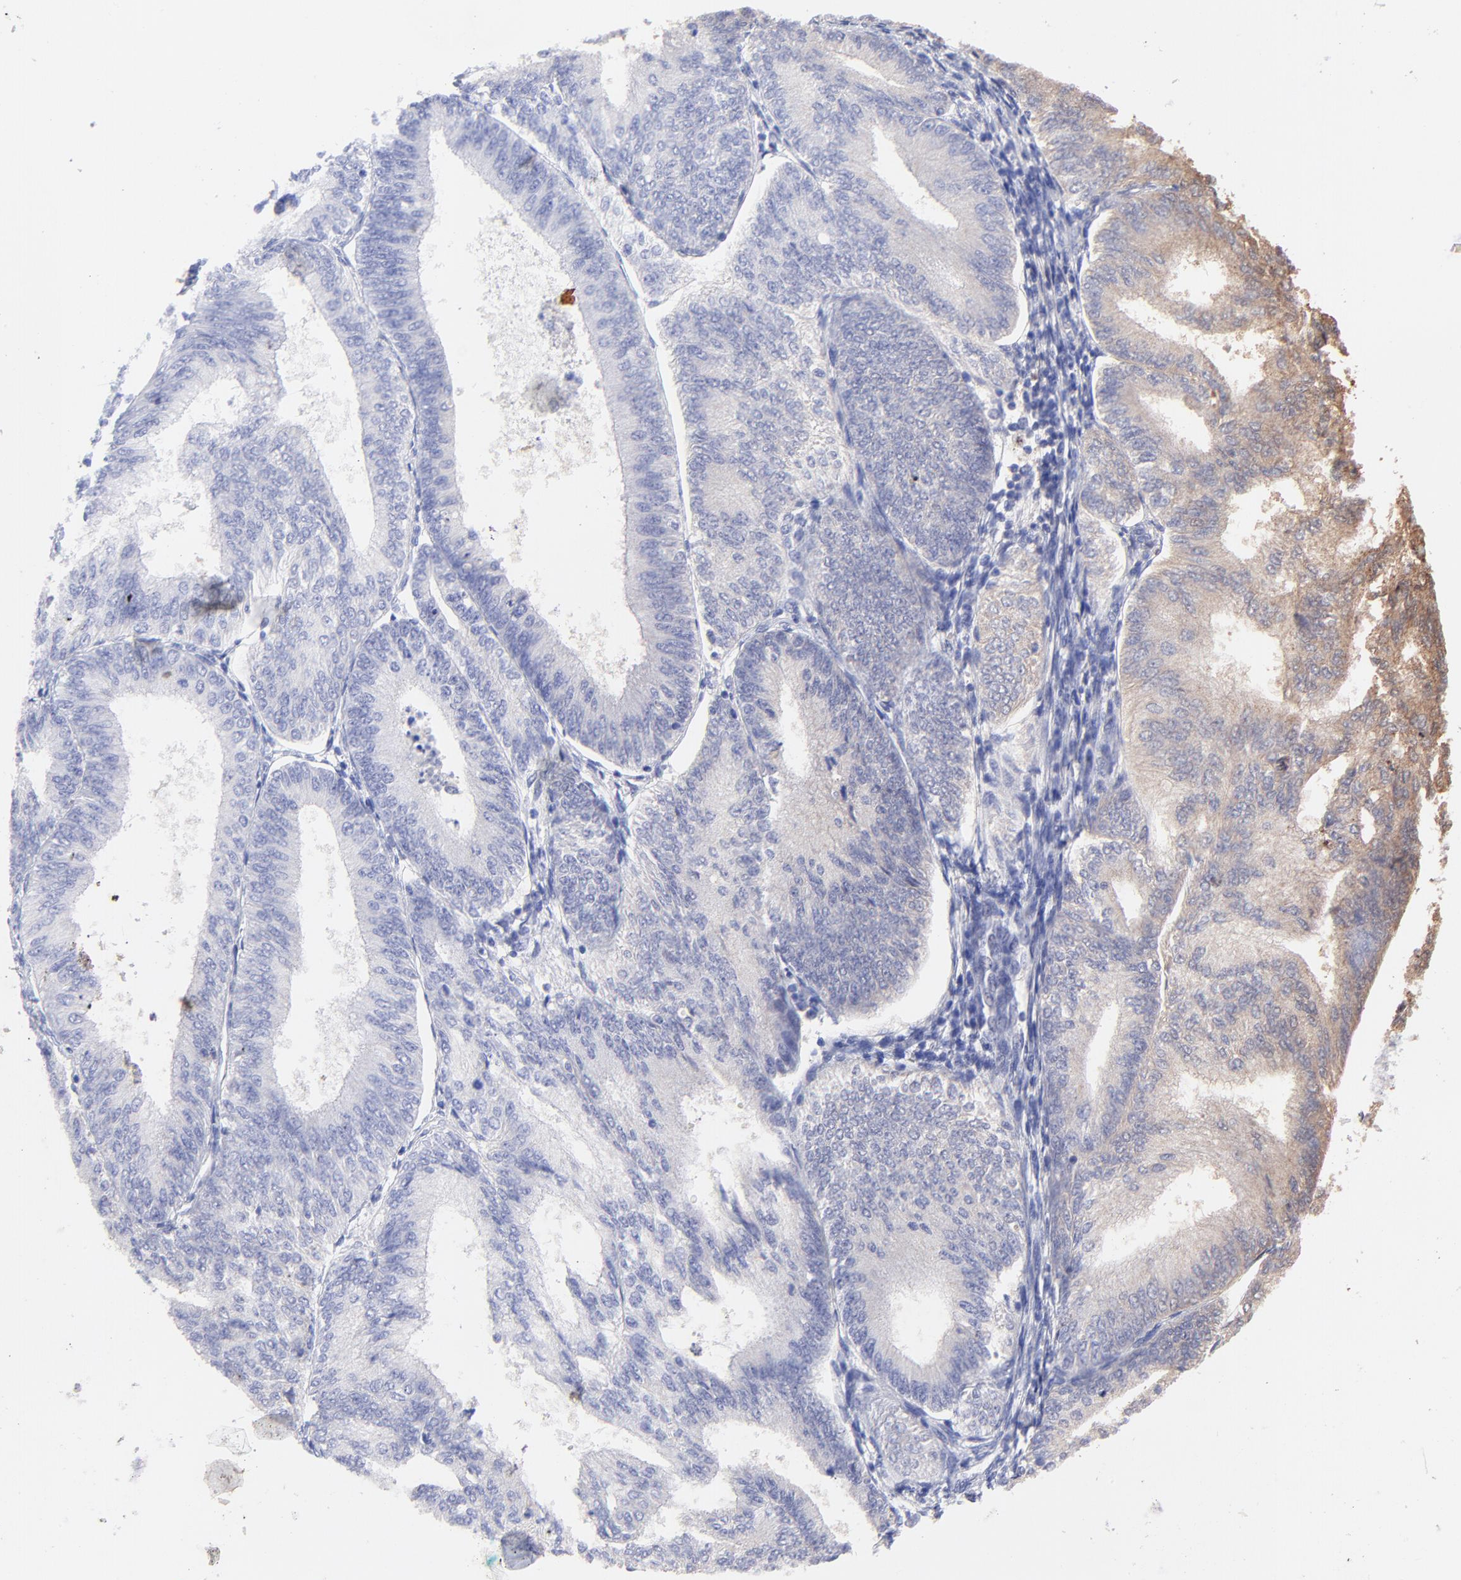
{"staining": {"intensity": "moderate", "quantity": "25%-75%", "location": "cytoplasmic/membranous"}, "tissue": "endometrial cancer", "cell_type": "Tumor cells", "image_type": "cancer", "snomed": [{"axis": "morphology", "description": "Adenocarcinoma, NOS"}, {"axis": "topography", "description": "Endometrium"}], "caption": "Human endometrial cancer stained for a protein (brown) reveals moderate cytoplasmic/membranous positive positivity in approximately 25%-75% of tumor cells.", "gene": "PSMA6", "patient": {"sex": "female", "age": 55}}